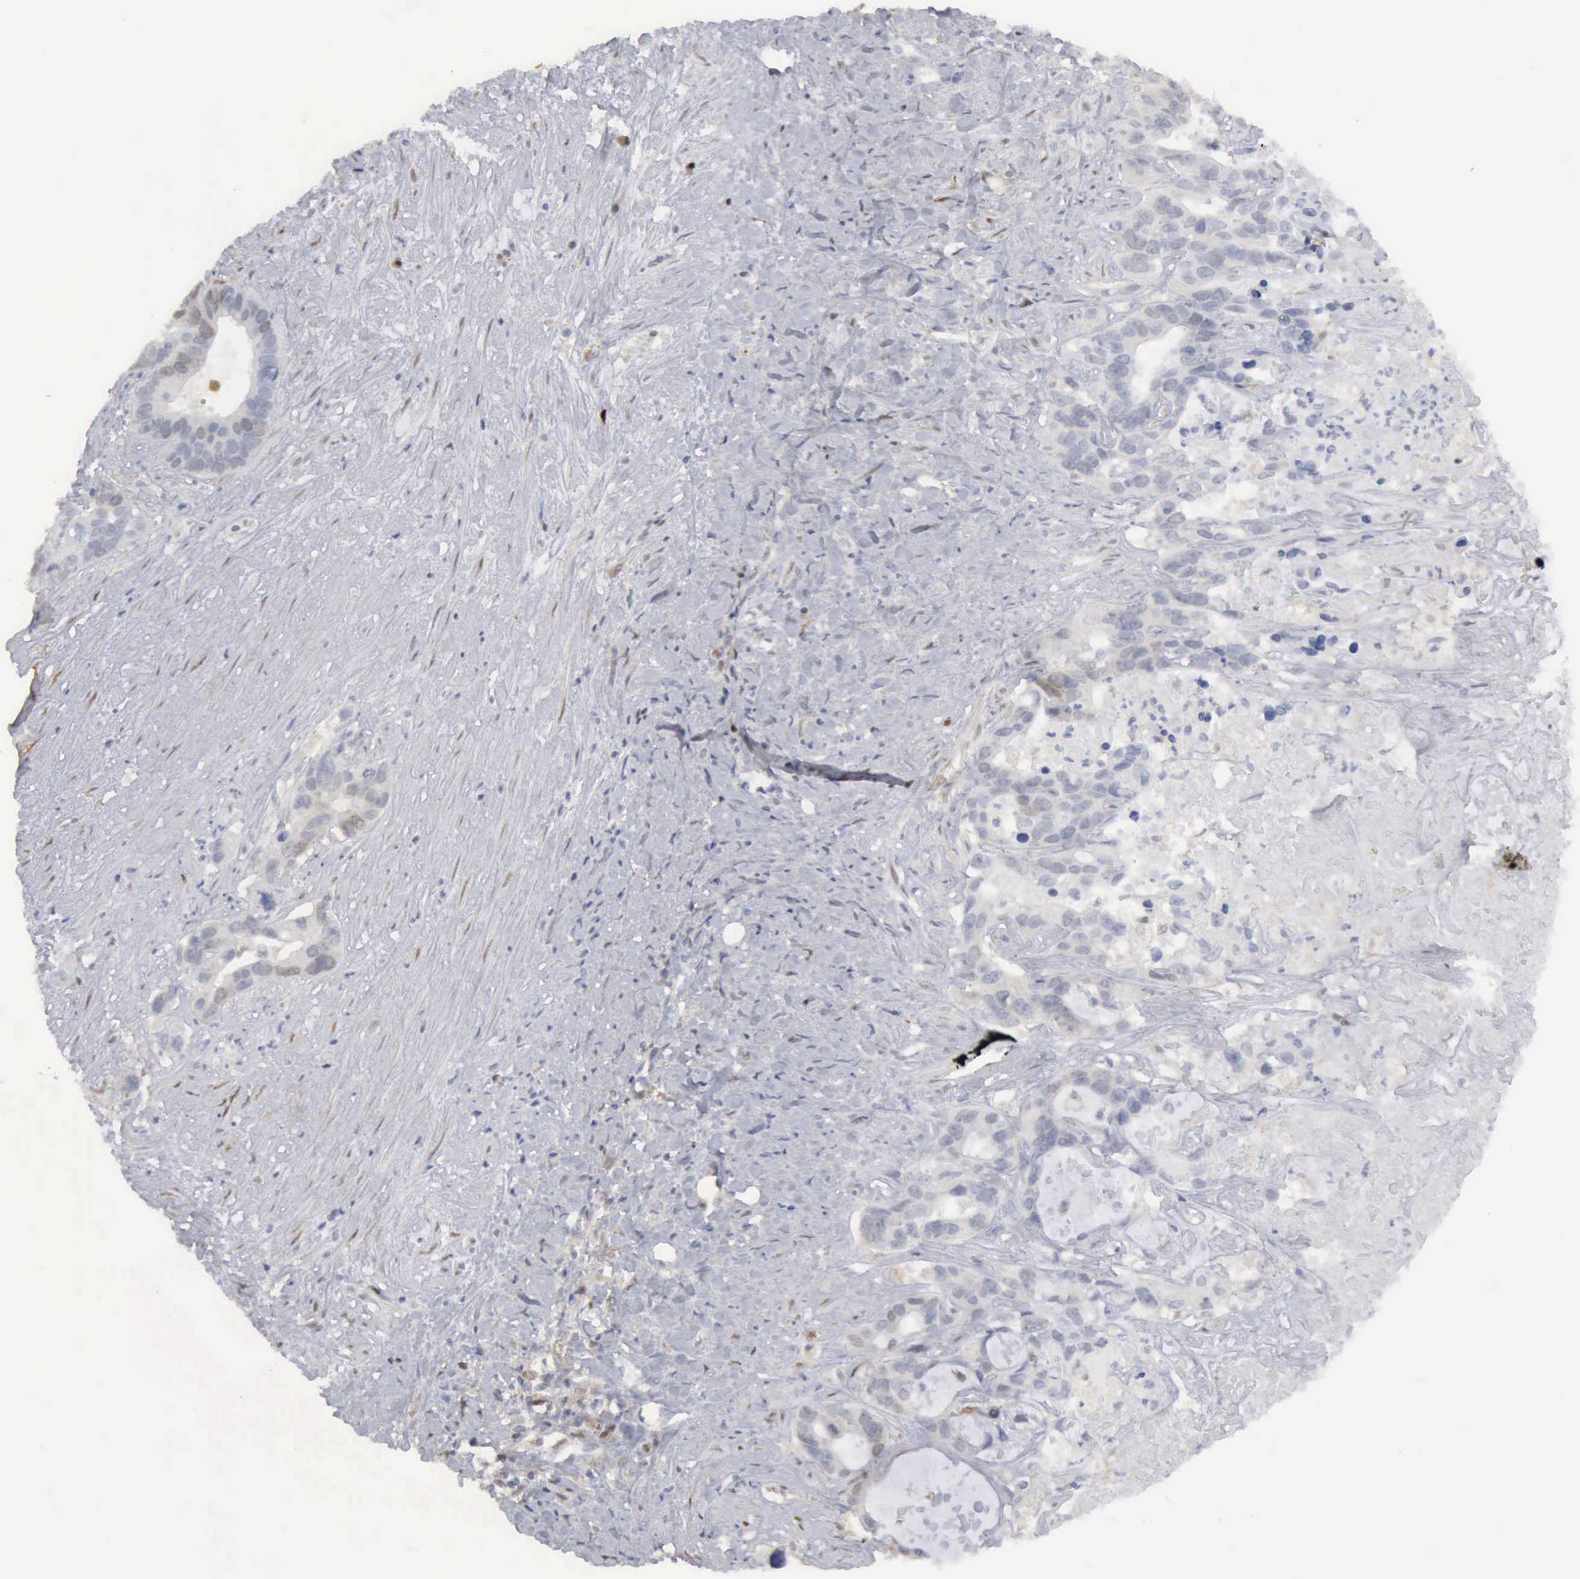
{"staining": {"intensity": "weak", "quantity": "<25%", "location": "nuclear"}, "tissue": "liver cancer", "cell_type": "Tumor cells", "image_type": "cancer", "snomed": [{"axis": "morphology", "description": "Cholangiocarcinoma"}, {"axis": "topography", "description": "Liver"}], "caption": "Immunohistochemical staining of liver cancer demonstrates no significant staining in tumor cells. (DAB immunohistochemistry visualized using brightfield microscopy, high magnification).", "gene": "STAT1", "patient": {"sex": "female", "age": 65}}